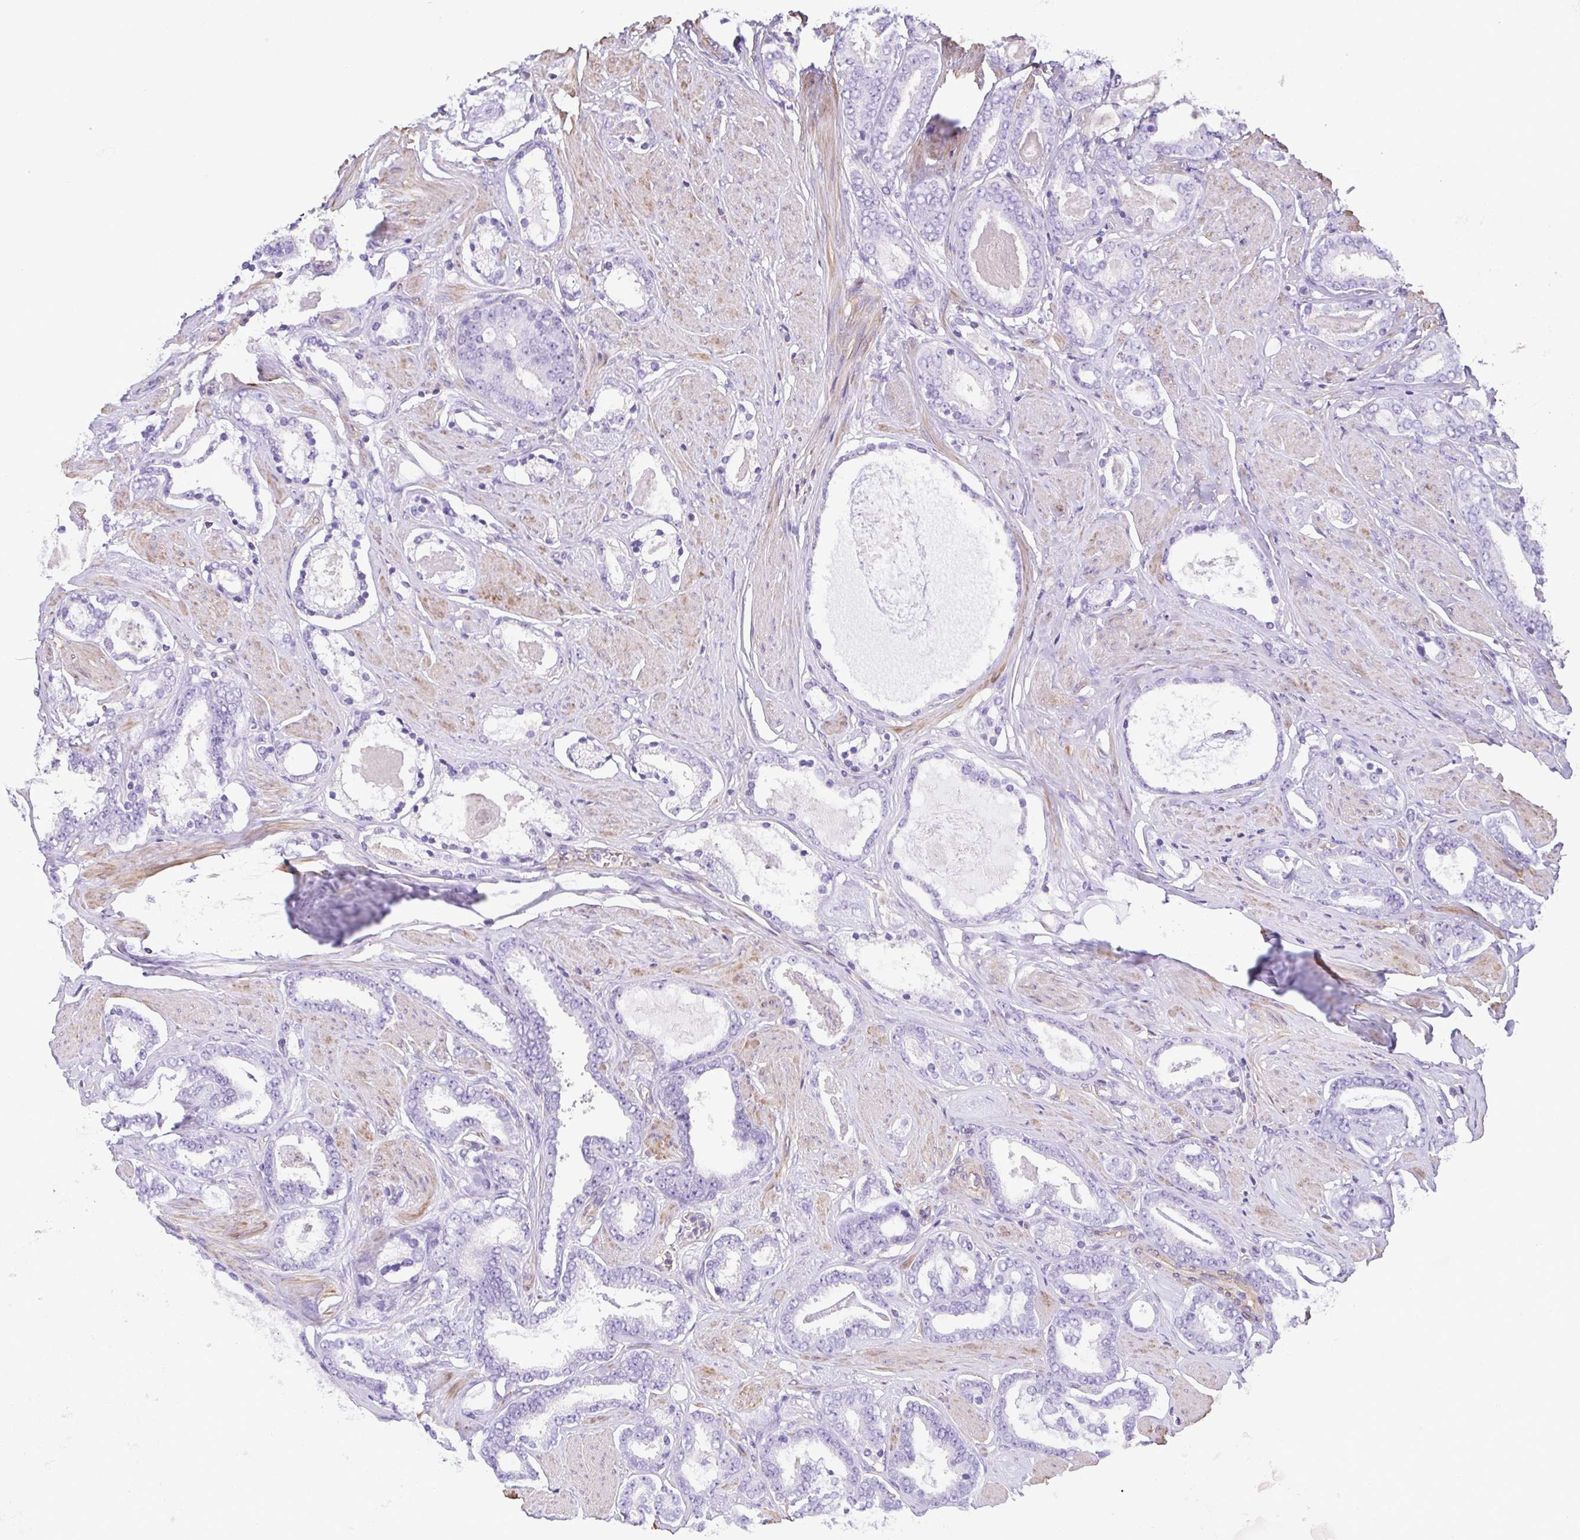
{"staining": {"intensity": "negative", "quantity": "none", "location": "none"}, "tissue": "prostate cancer", "cell_type": "Tumor cells", "image_type": "cancer", "snomed": [{"axis": "morphology", "description": "Adenocarcinoma, High grade"}, {"axis": "topography", "description": "Prostate"}], "caption": "Prostate cancer was stained to show a protein in brown. There is no significant staining in tumor cells.", "gene": "MYL6", "patient": {"sex": "male", "age": 63}}